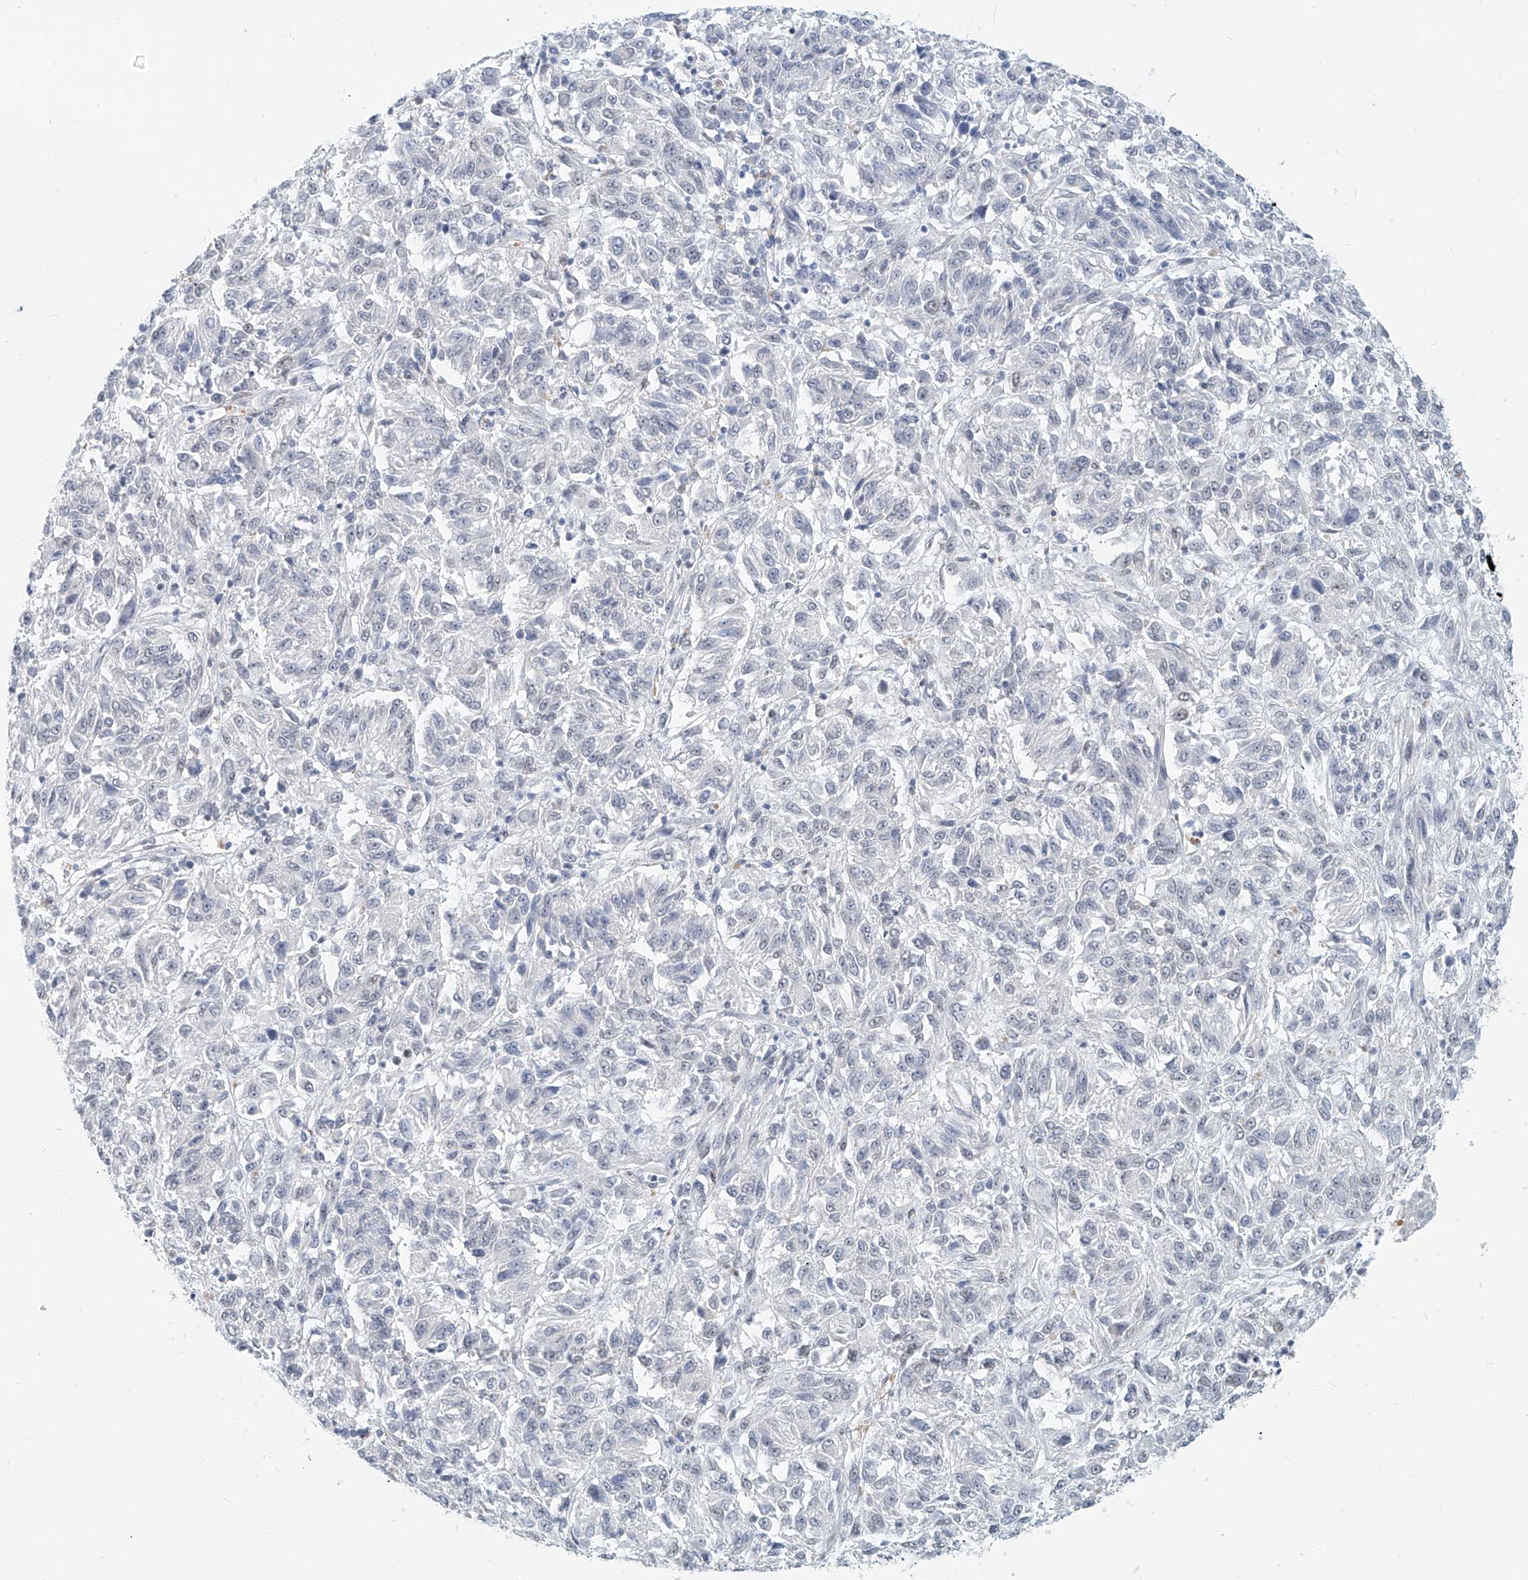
{"staining": {"intensity": "negative", "quantity": "none", "location": "none"}, "tissue": "melanoma", "cell_type": "Tumor cells", "image_type": "cancer", "snomed": [{"axis": "morphology", "description": "Malignant melanoma, Metastatic site"}, {"axis": "topography", "description": "Lung"}], "caption": "IHC of human malignant melanoma (metastatic site) demonstrates no expression in tumor cells.", "gene": "SASH1", "patient": {"sex": "male", "age": 64}}